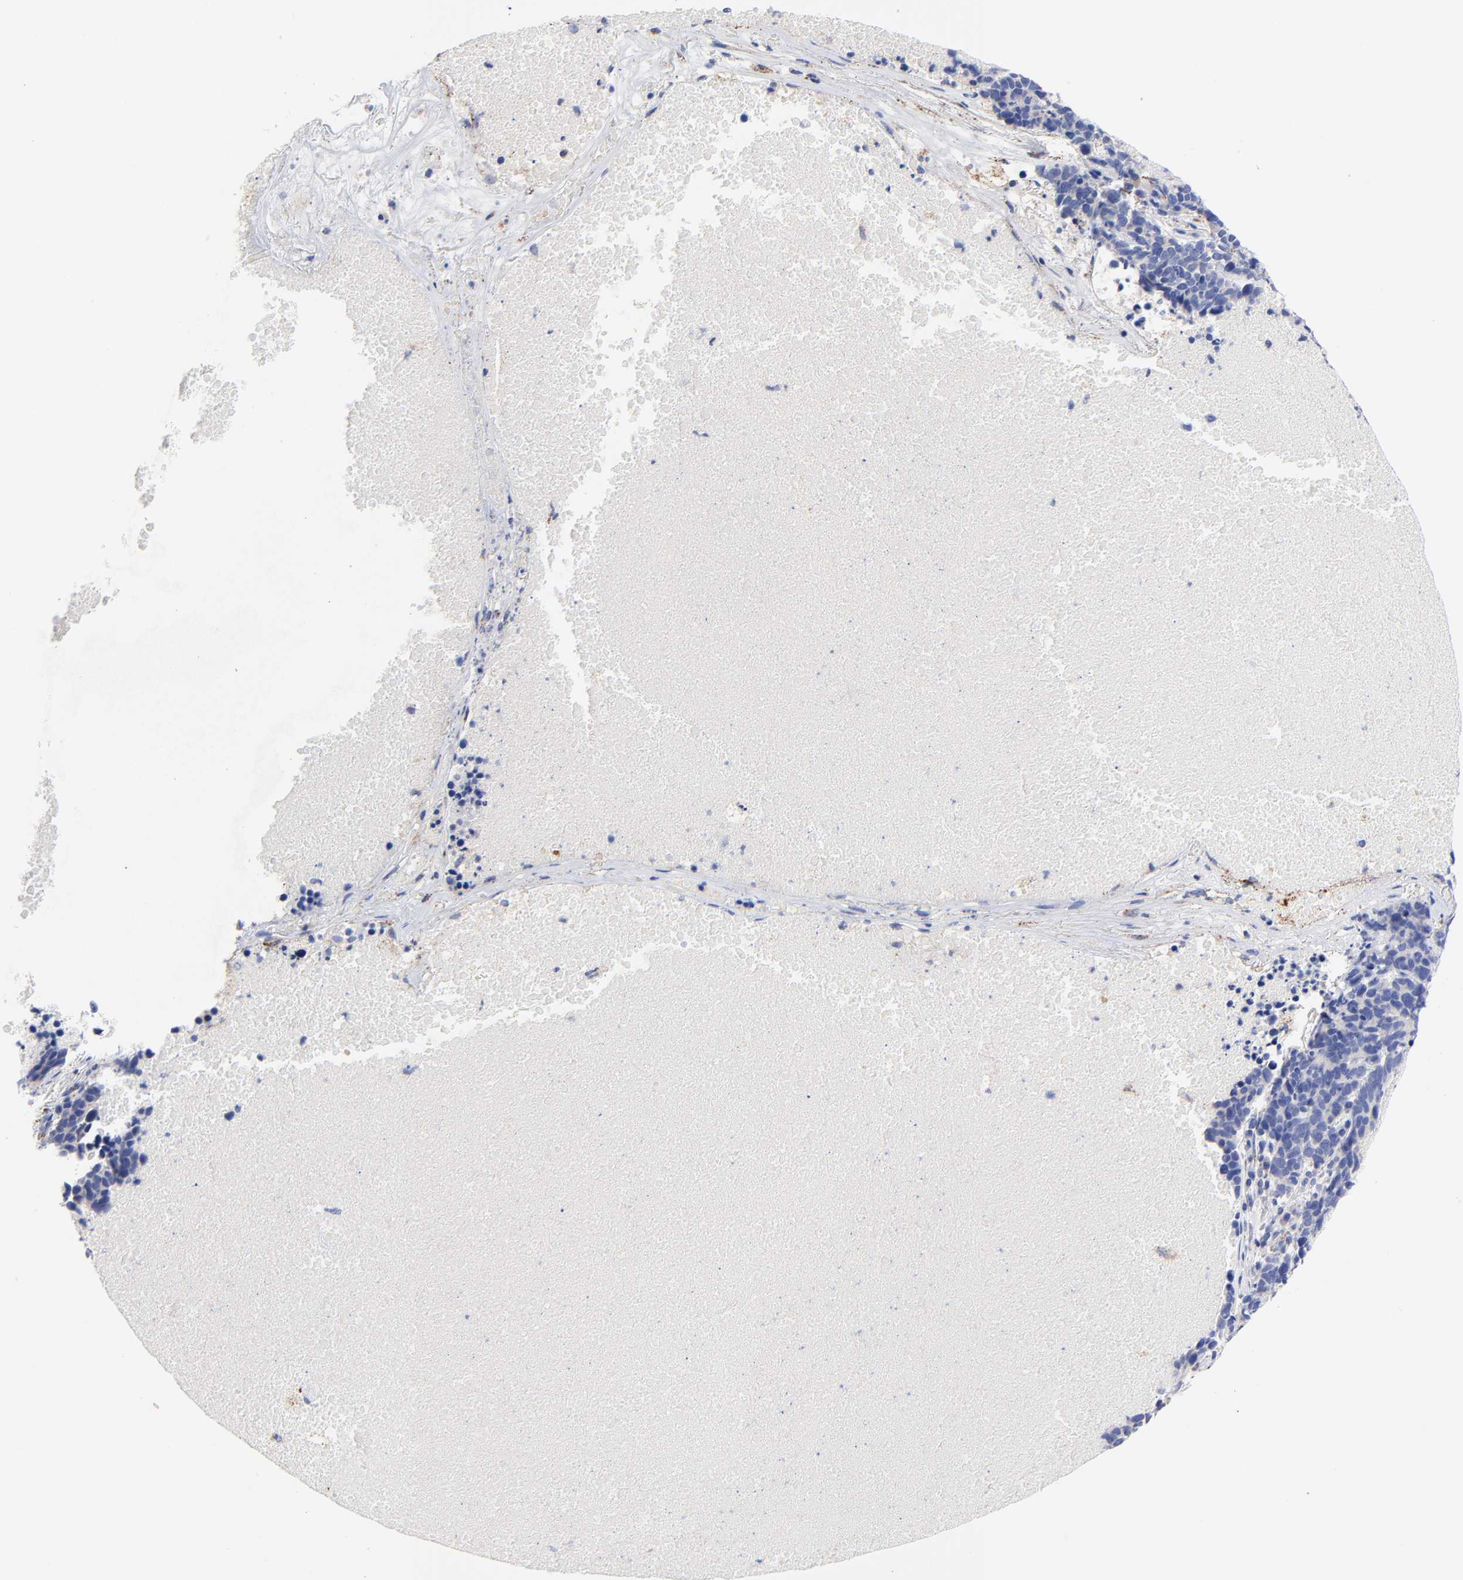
{"staining": {"intensity": "negative", "quantity": "none", "location": "none"}, "tissue": "lung cancer", "cell_type": "Tumor cells", "image_type": "cancer", "snomed": [{"axis": "morphology", "description": "Neoplasm, malignant, NOS"}, {"axis": "topography", "description": "Lung"}], "caption": "DAB (3,3'-diaminobenzidine) immunohistochemical staining of human neoplasm (malignant) (lung) shows no significant expression in tumor cells.", "gene": "FBXO10", "patient": {"sex": "female", "age": 75}}